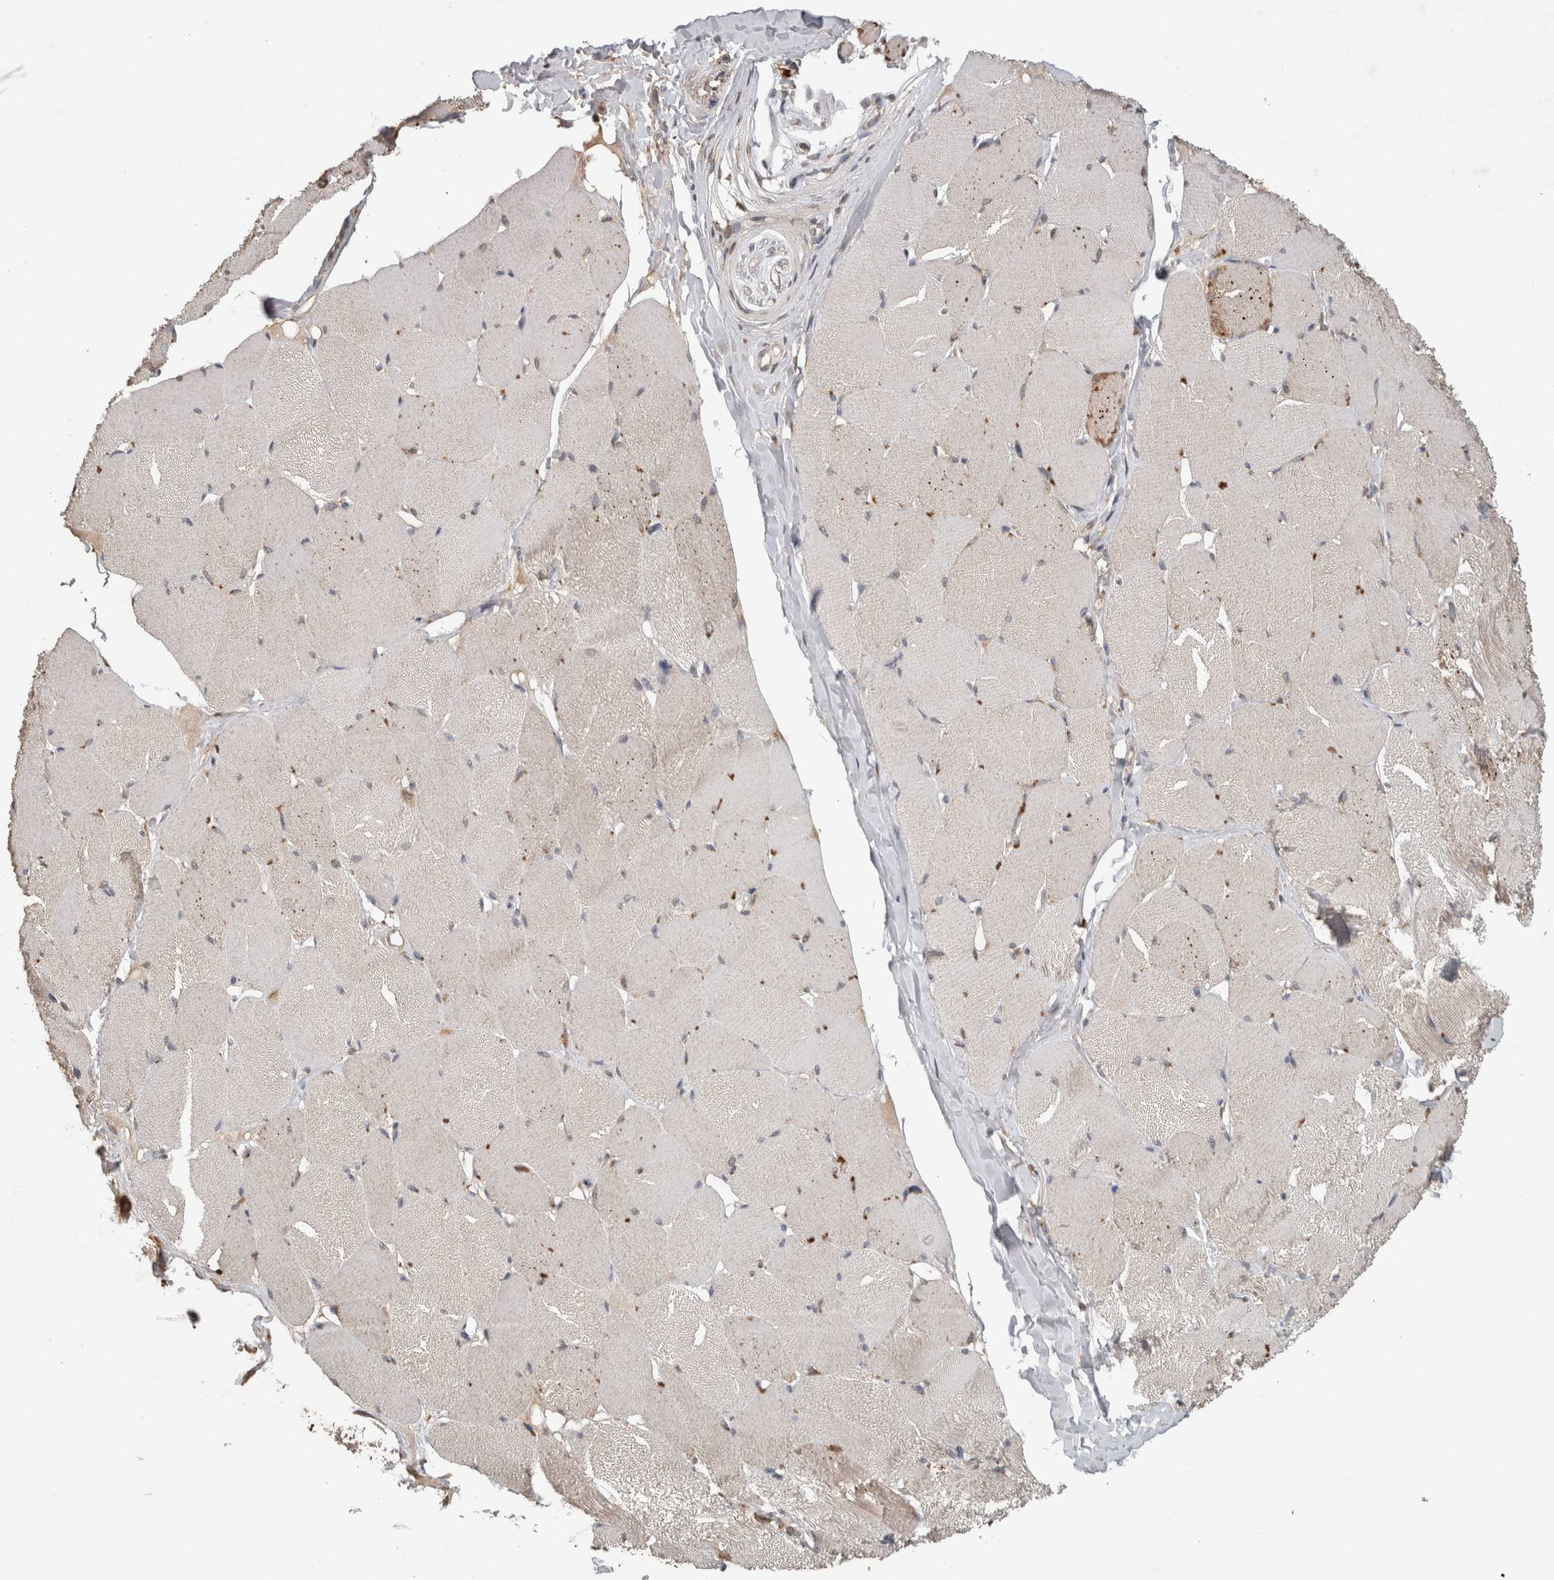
{"staining": {"intensity": "weak", "quantity": "25%-75%", "location": "cytoplasmic/membranous"}, "tissue": "skeletal muscle", "cell_type": "Myocytes", "image_type": "normal", "snomed": [{"axis": "morphology", "description": "Normal tissue, NOS"}, {"axis": "topography", "description": "Skin"}, {"axis": "topography", "description": "Skeletal muscle"}], "caption": "Immunohistochemistry (IHC) histopathology image of benign skeletal muscle: human skeletal muscle stained using immunohistochemistry reveals low levels of weak protein expression localized specifically in the cytoplasmic/membranous of myocytes, appearing as a cytoplasmic/membranous brown color.", "gene": "ADGRL3", "patient": {"sex": "male", "age": 83}}